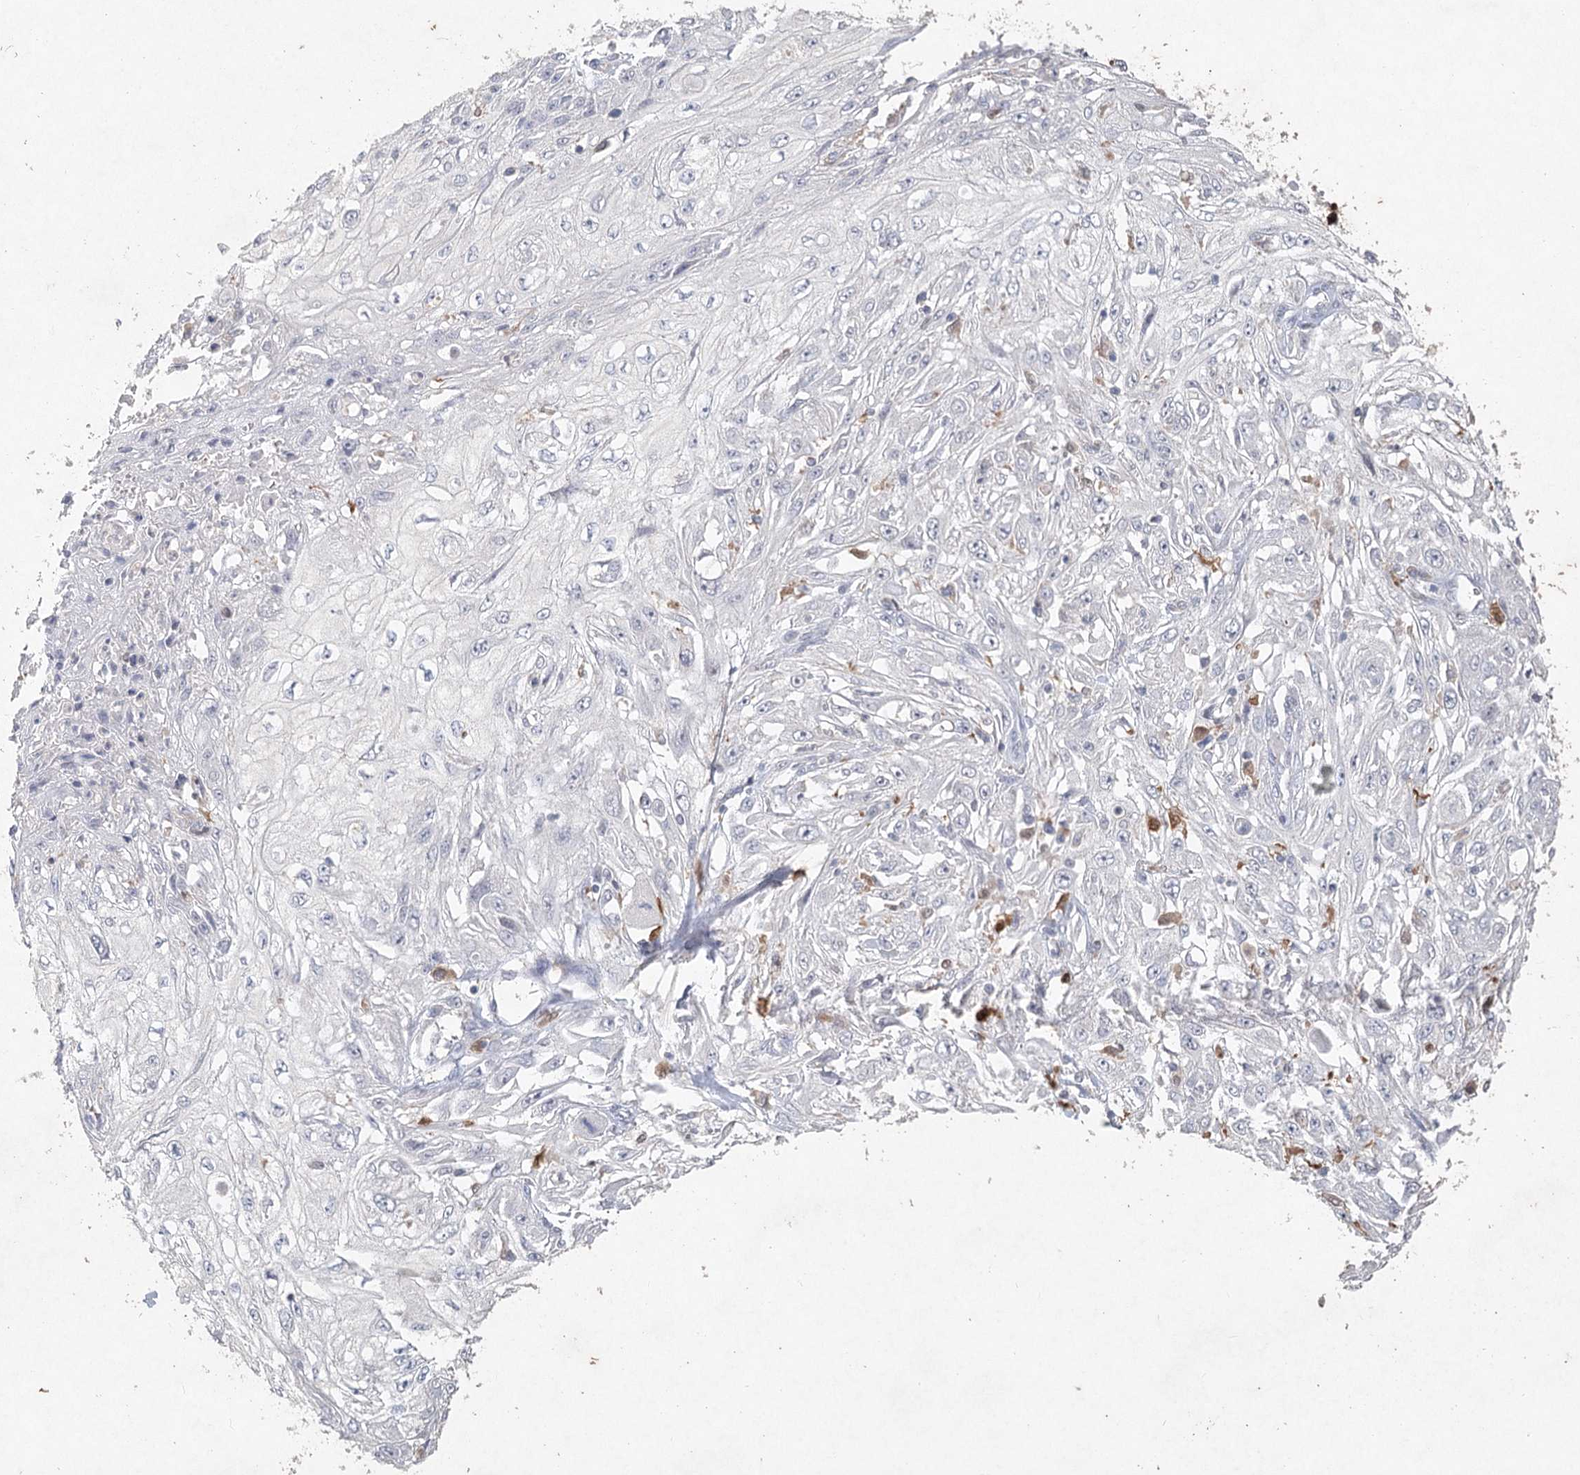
{"staining": {"intensity": "negative", "quantity": "none", "location": "none"}, "tissue": "skin cancer", "cell_type": "Tumor cells", "image_type": "cancer", "snomed": [{"axis": "morphology", "description": "Squamous cell carcinoma, NOS"}, {"axis": "topography", "description": "Skin"}], "caption": "An image of human skin squamous cell carcinoma is negative for staining in tumor cells.", "gene": "ARSI", "patient": {"sex": "male", "age": 75}}